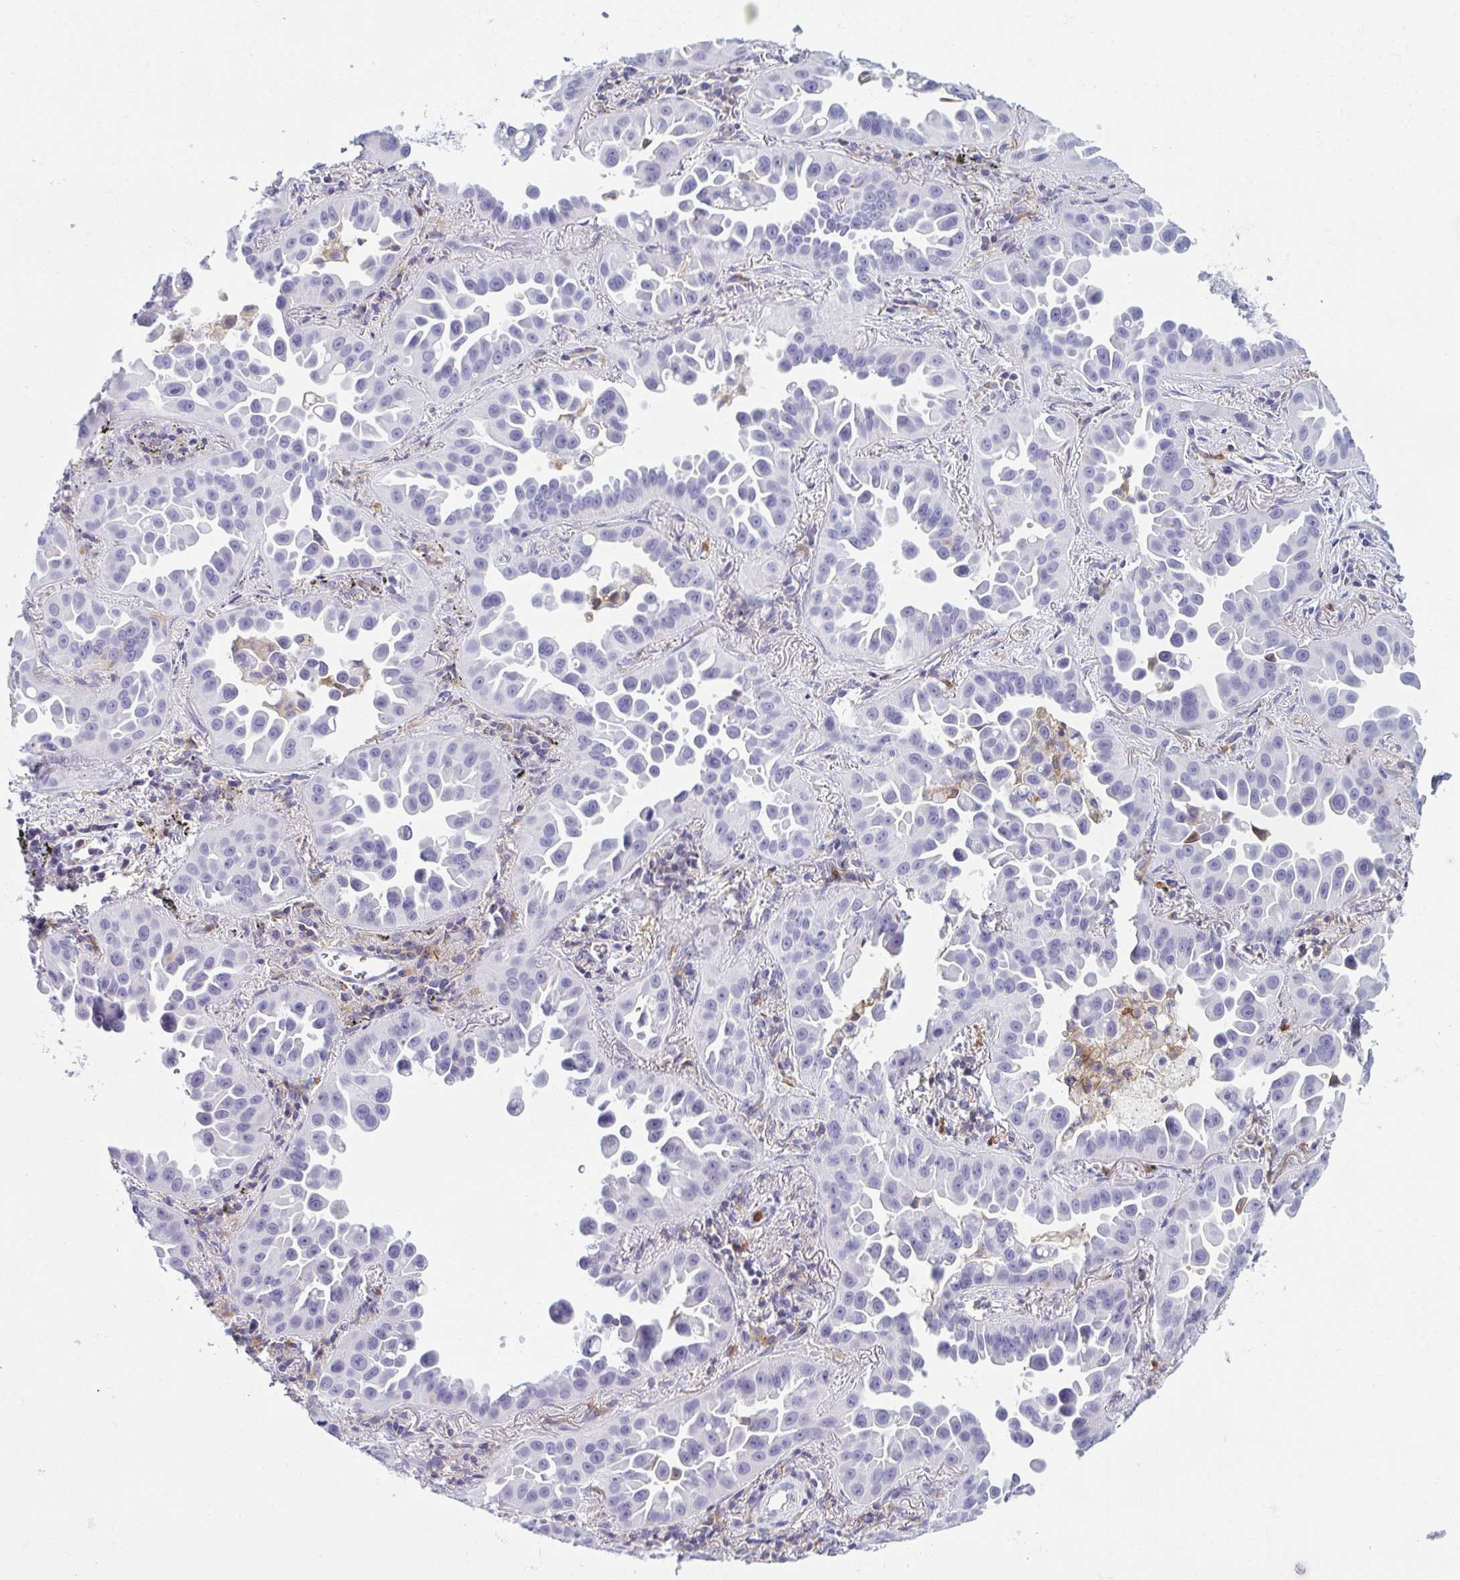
{"staining": {"intensity": "negative", "quantity": "none", "location": "none"}, "tissue": "lung cancer", "cell_type": "Tumor cells", "image_type": "cancer", "snomed": [{"axis": "morphology", "description": "Adenocarcinoma, NOS"}, {"axis": "topography", "description": "Lung"}], "caption": "Human lung cancer stained for a protein using immunohistochemistry (IHC) exhibits no staining in tumor cells.", "gene": "MYO1F", "patient": {"sex": "male", "age": 68}}